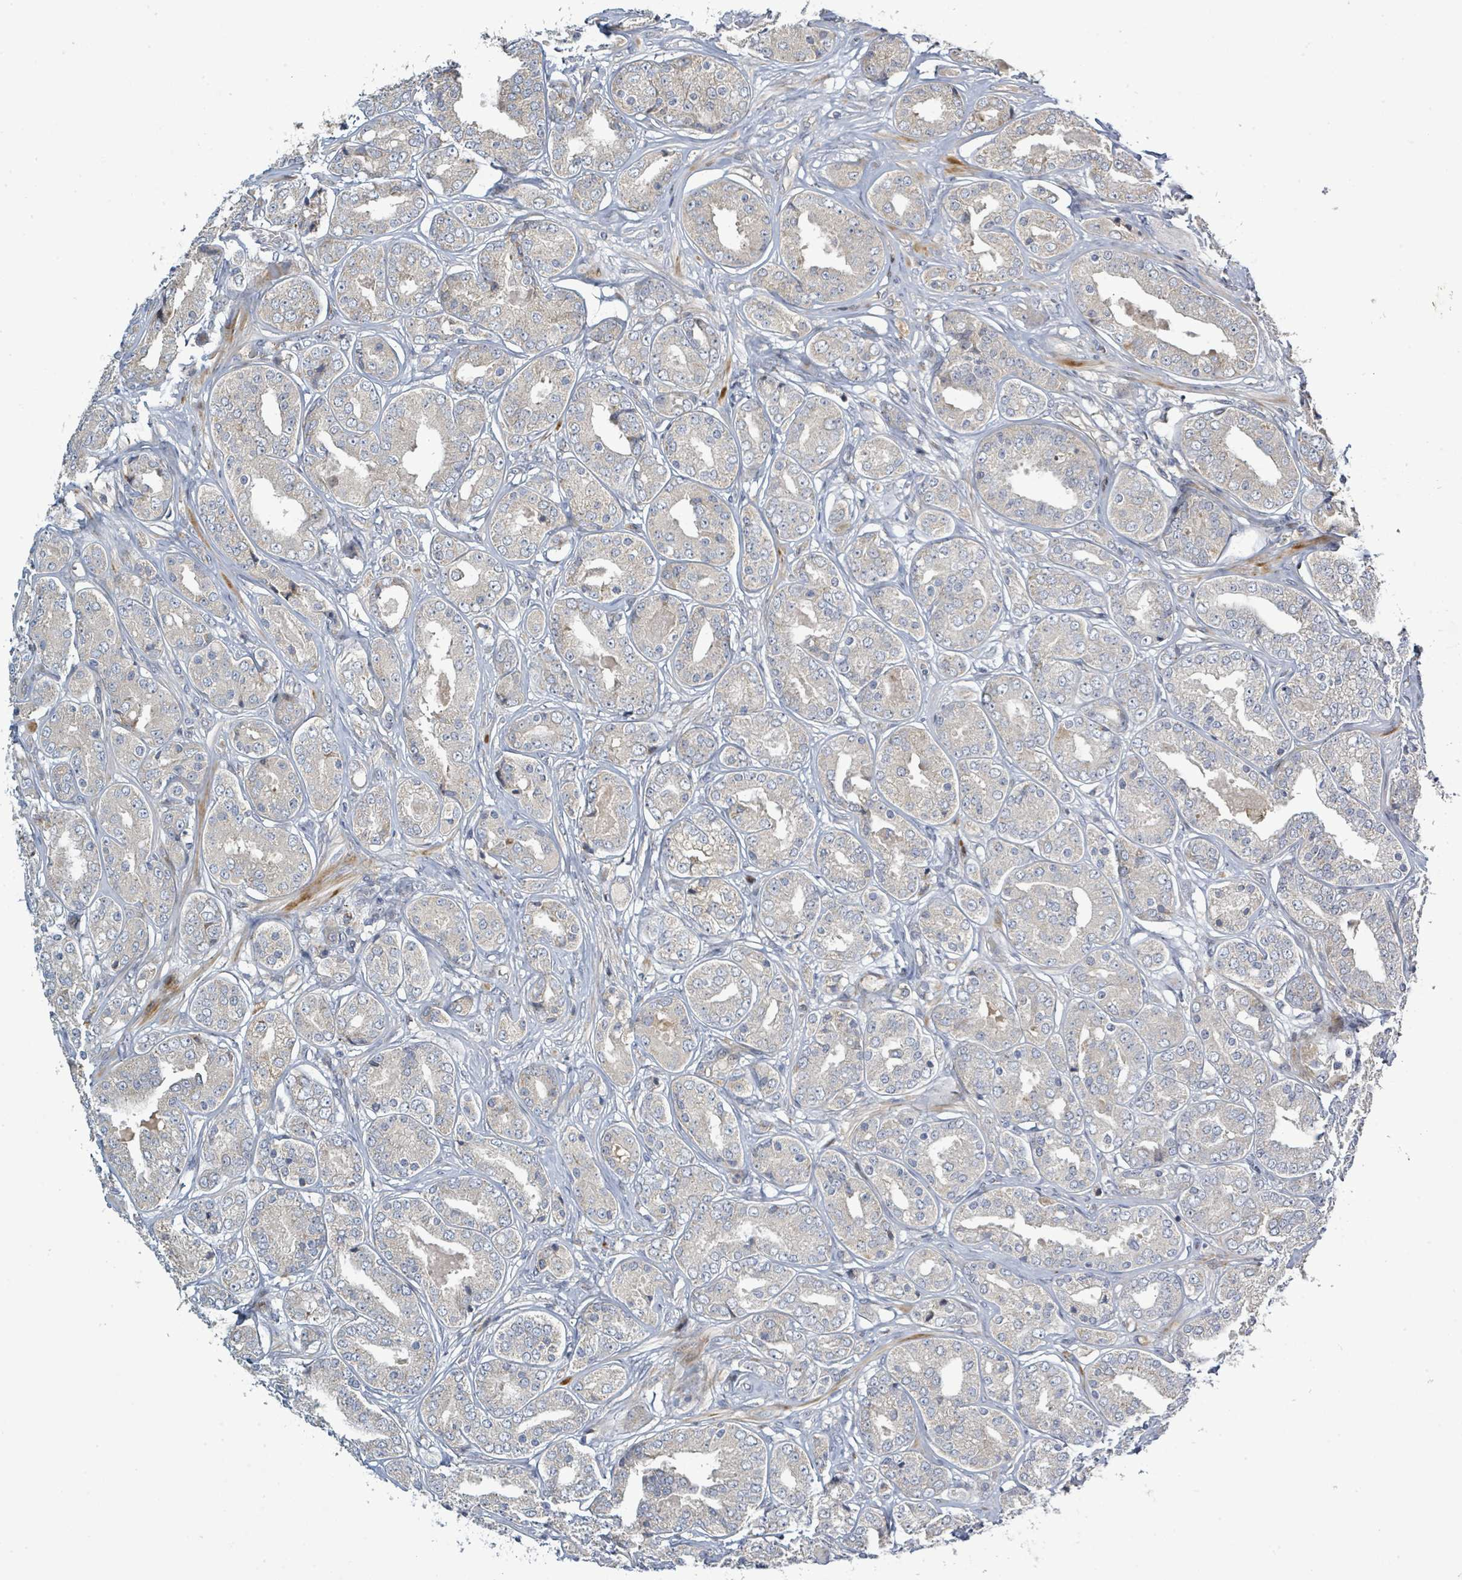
{"staining": {"intensity": "weak", "quantity": "<25%", "location": "cytoplasmic/membranous"}, "tissue": "prostate cancer", "cell_type": "Tumor cells", "image_type": "cancer", "snomed": [{"axis": "morphology", "description": "Adenocarcinoma, High grade"}, {"axis": "topography", "description": "Prostate"}], "caption": "Immunohistochemistry (IHC) of human adenocarcinoma (high-grade) (prostate) displays no positivity in tumor cells.", "gene": "CFAP210", "patient": {"sex": "male", "age": 63}}